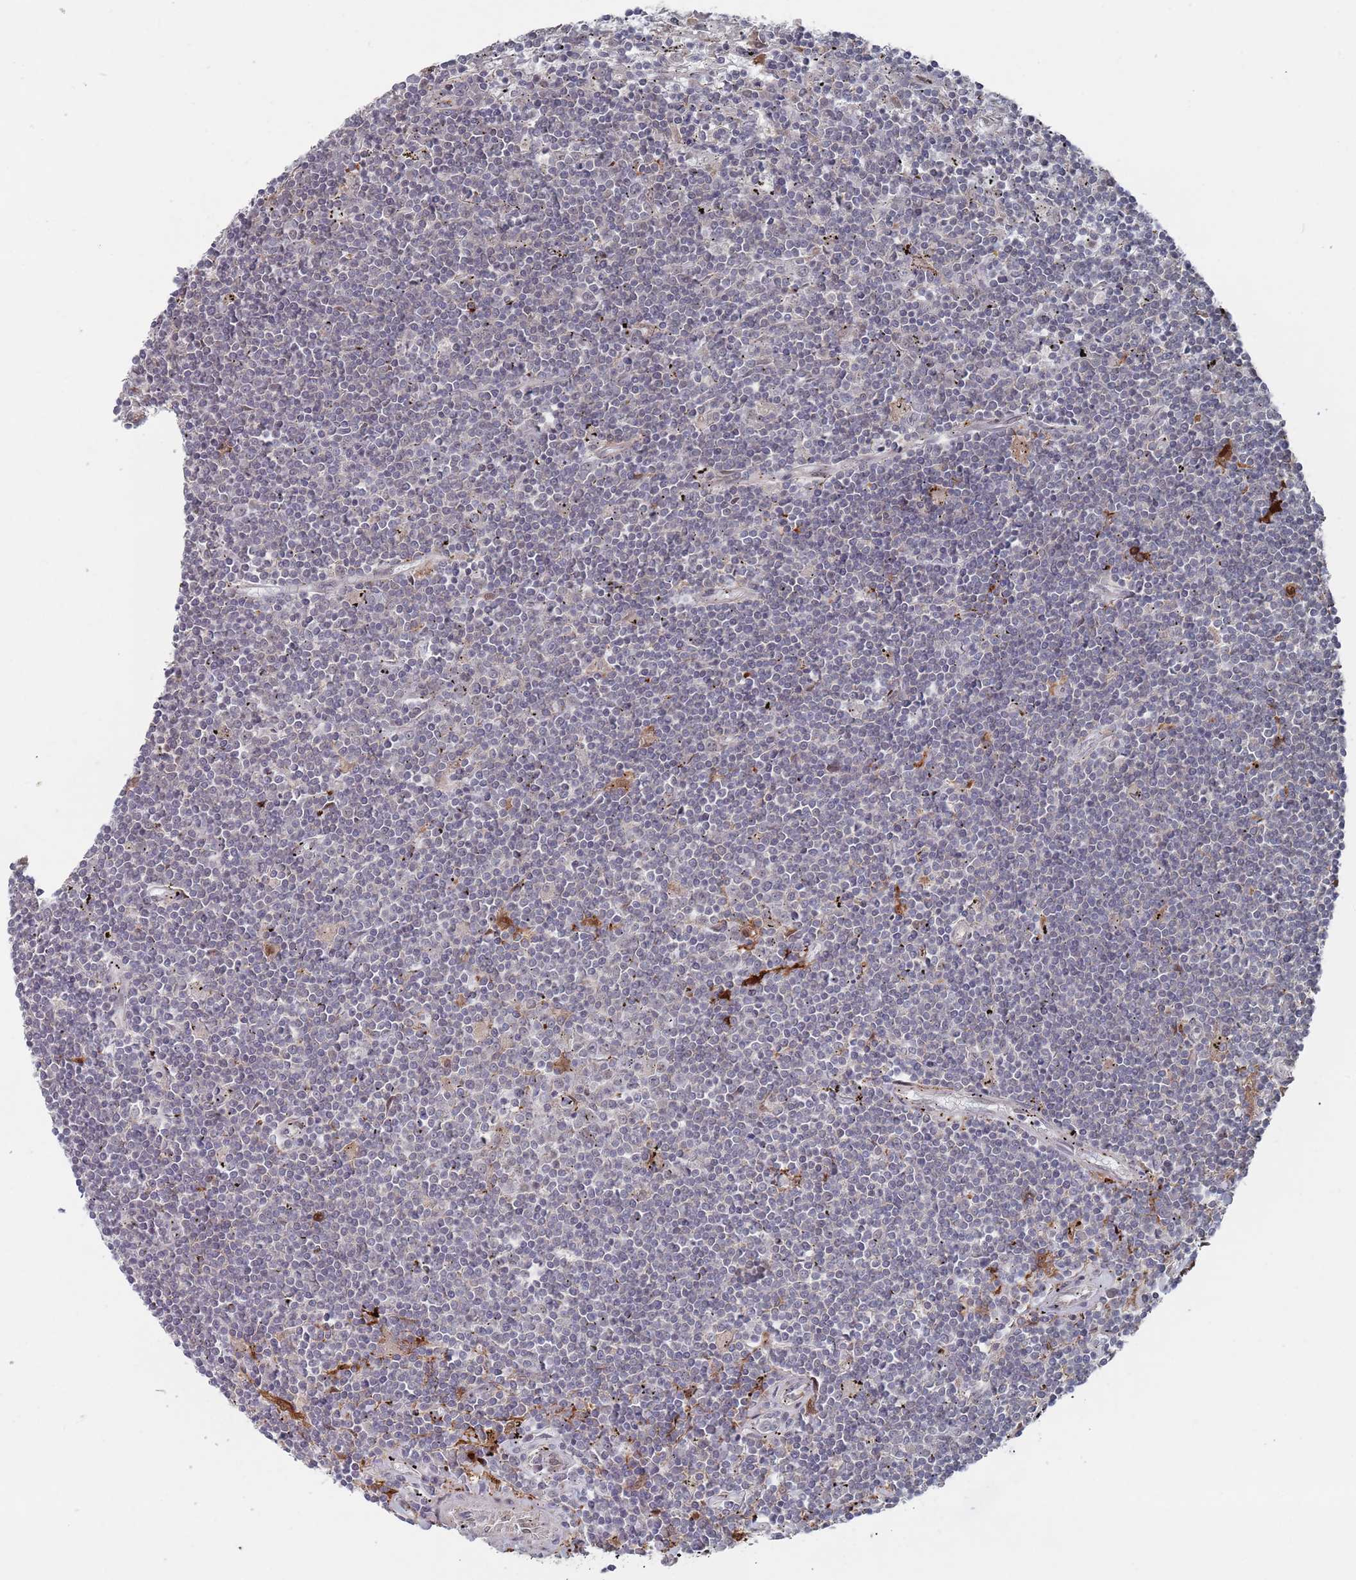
{"staining": {"intensity": "negative", "quantity": "none", "location": "none"}, "tissue": "lymphoma", "cell_type": "Tumor cells", "image_type": "cancer", "snomed": [{"axis": "morphology", "description": "Malignant lymphoma, non-Hodgkin's type, Low grade"}, {"axis": "topography", "description": "Spleen"}], "caption": "Tumor cells are negative for brown protein staining in low-grade malignant lymphoma, non-Hodgkin's type.", "gene": "DGKD", "patient": {"sex": "male", "age": 76}}